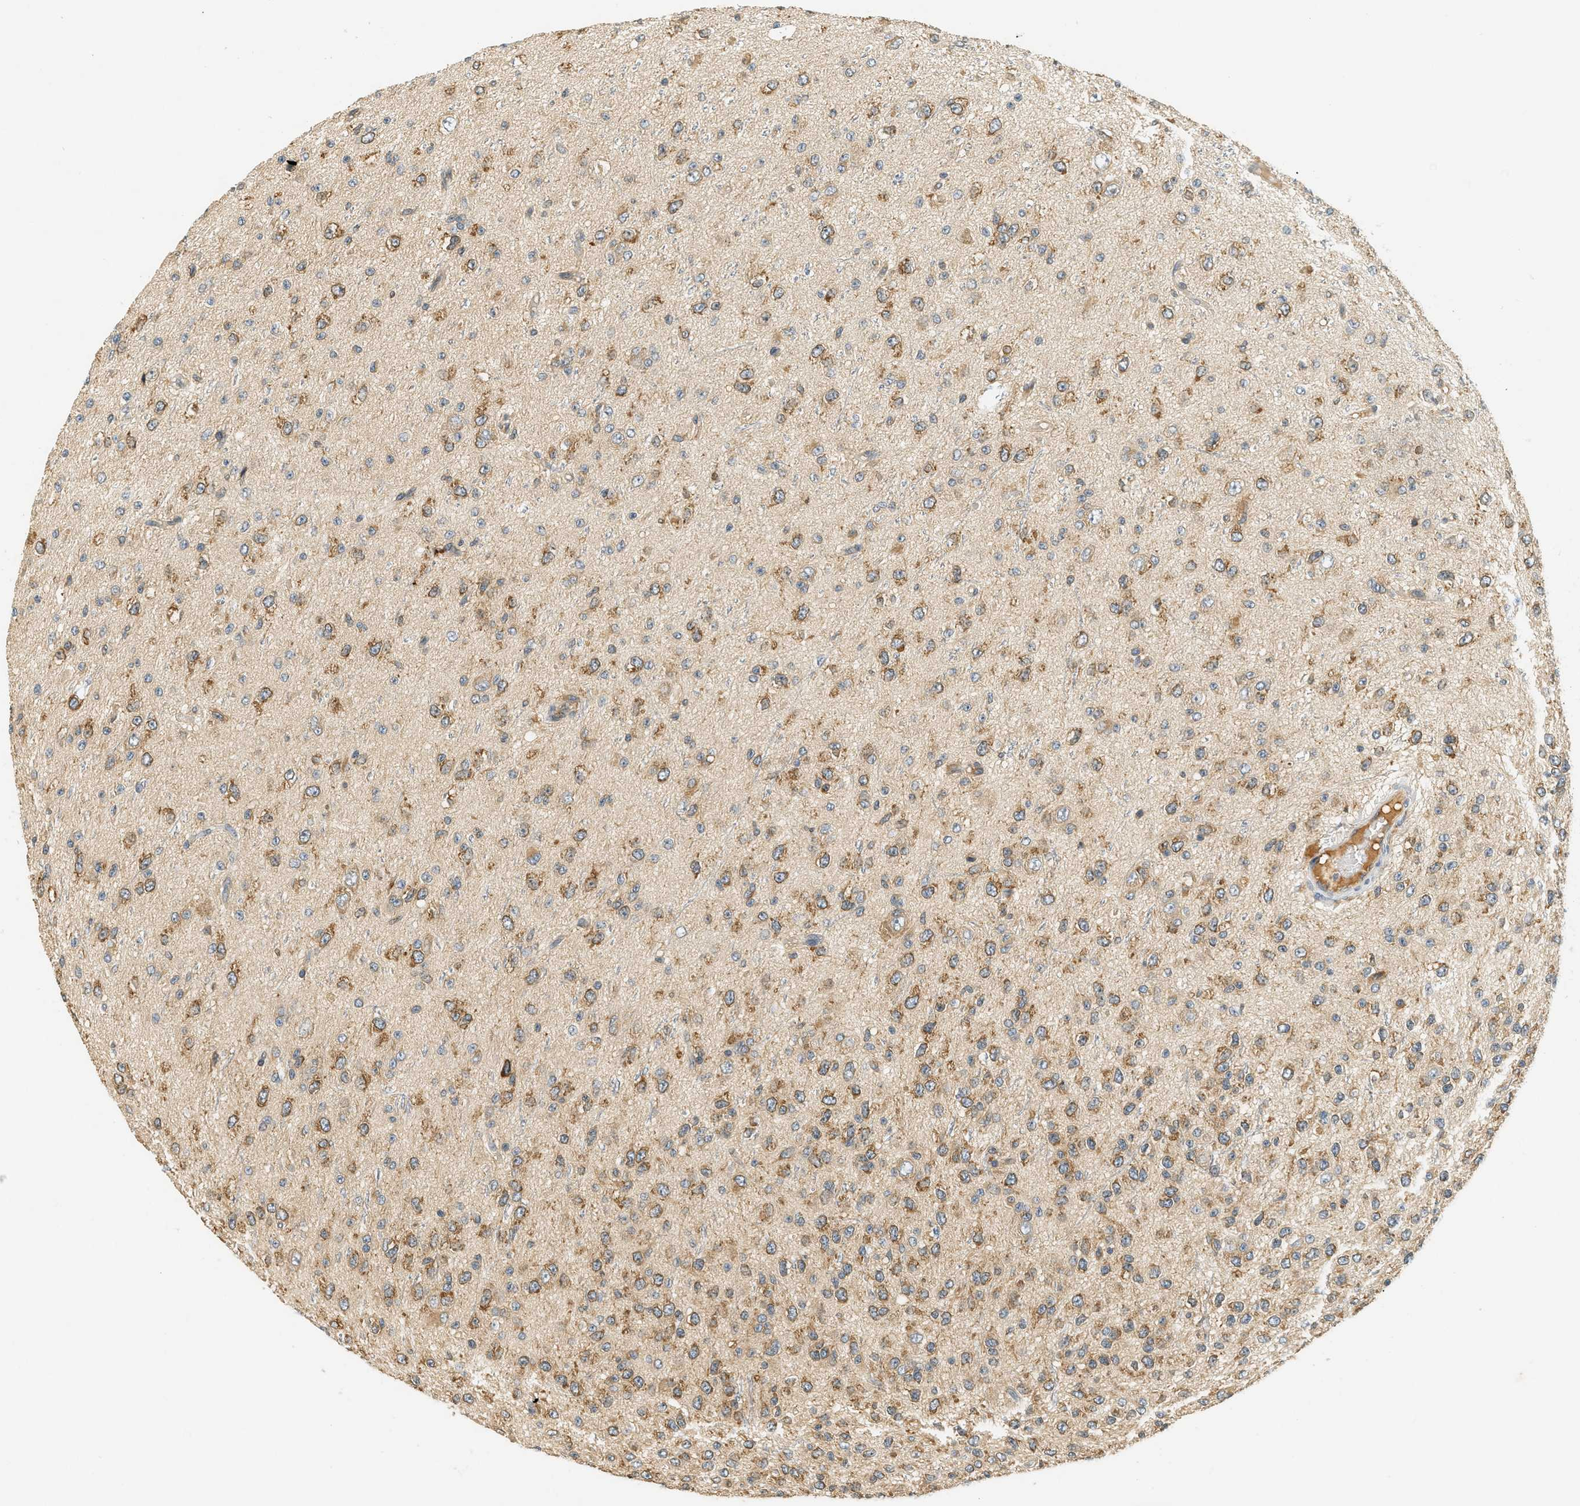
{"staining": {"intensity": "moderate", "quantity": "25%-75%", "location": "cytoplasmic/membranous"}, "tissue": "glioma", "cell_type": "Tumor cells", "image_type": "cancer", "snomed": [{"axis": "morphology", "description": "Glioma, malignant, High grade"}, {"axis": "topography", "description": "pancreas cauda"}], "caption": "This image reveals malignant high-grade glioma stained with immunohistochemistry to label a protein in brown. The cytoplasmic/membranous of tumor cells show moderate positivity for the protein. Nuclei are counter-stained blue.", "gene": "PDK1", "patient": {"sex": "male", "age": 60}}